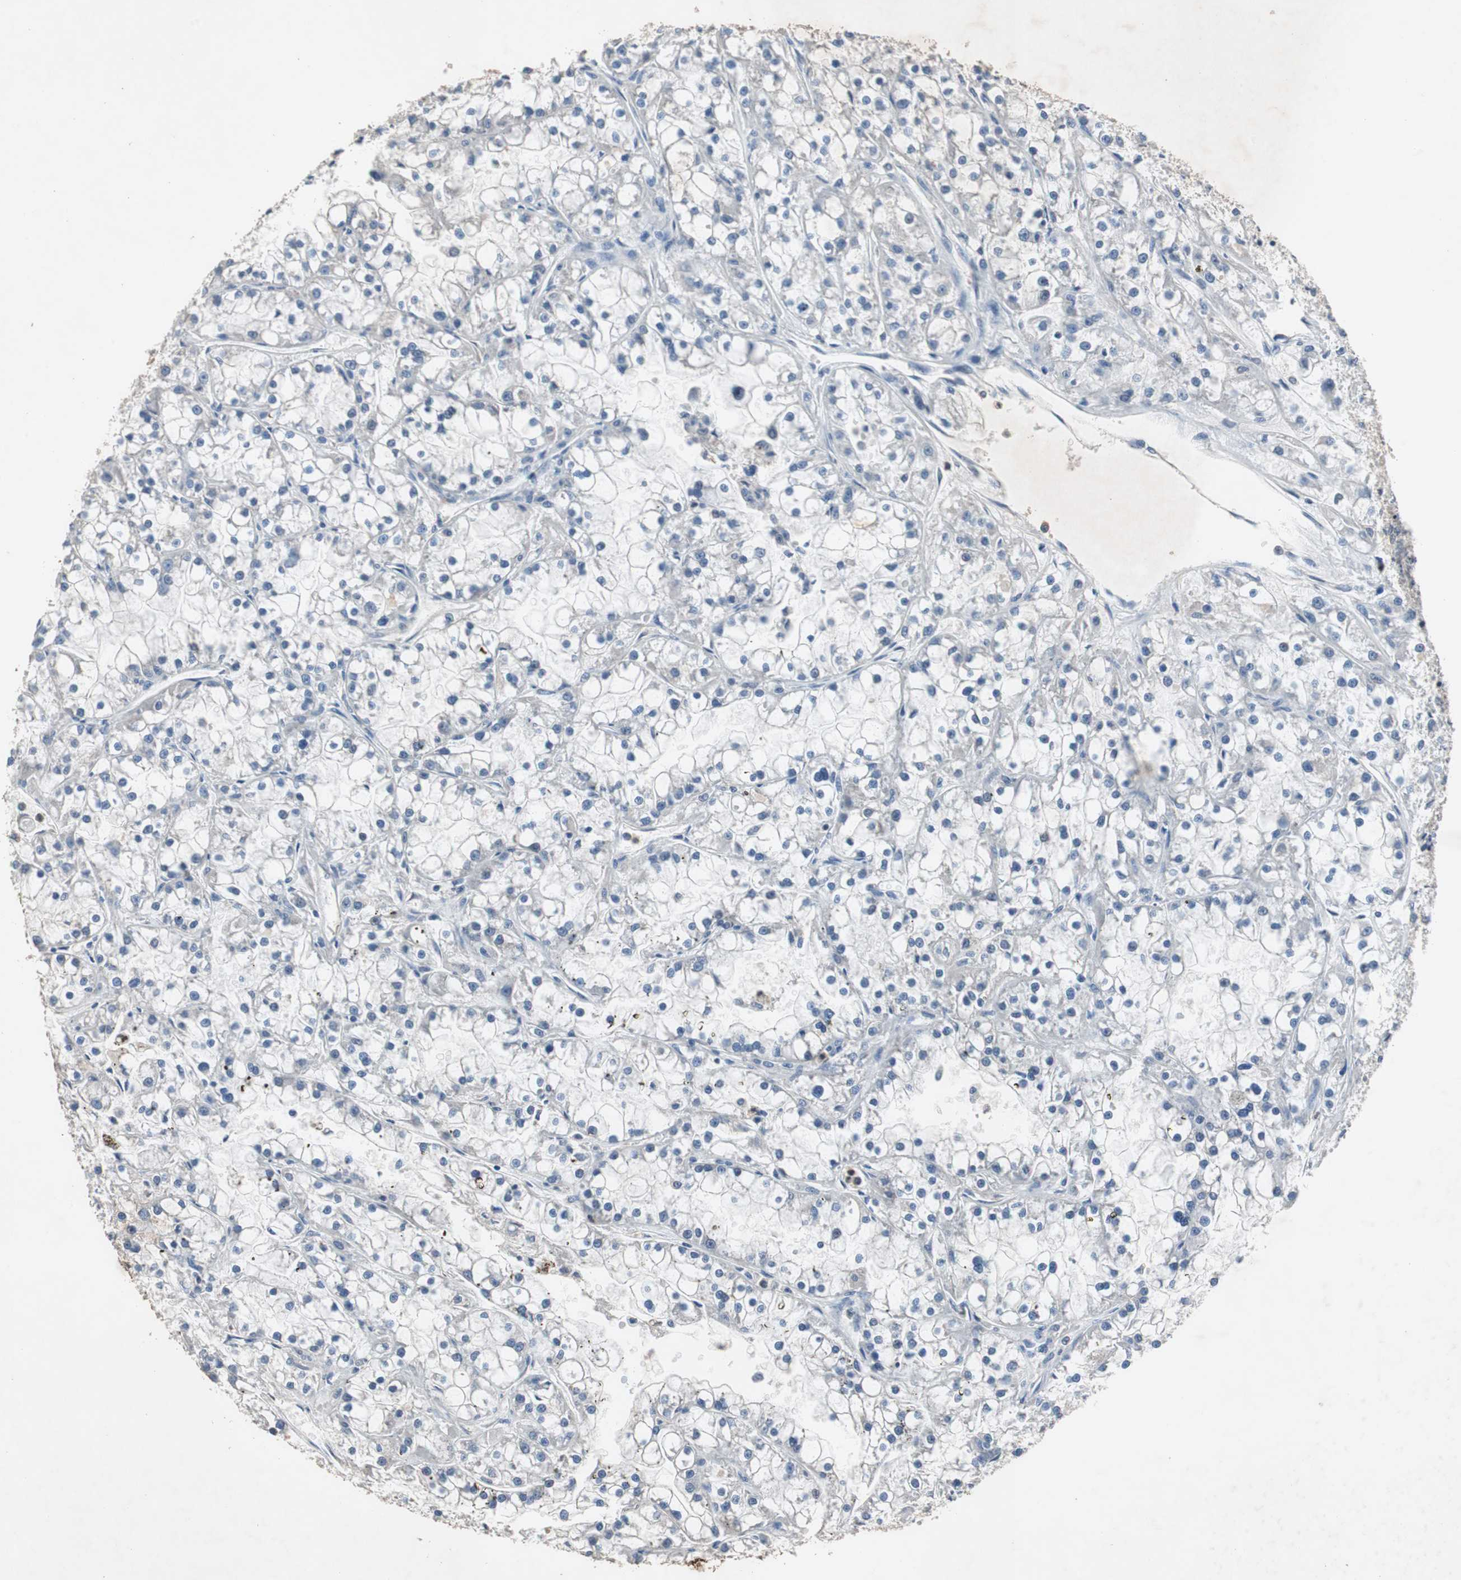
{"staining": {"intensity": "negative", "quantity": "none", "location": "none"}, "tissue": "renal cancer", "cell_type": "Tumor cells", "image_type": "cancer", "snomed": [{"axis": "morphology", "description": "Adenocarcinoma, NOS"}, {"axis": "topography", "description": "Kidney"}], "caption": "An immunohistochemistry (IHC) micrograph of renal adenocarcinoma is shown. There is no staining in tumor cells of renal adenocarcinoma.", "gene": "ADNP2", "patient": {"sex": "female", "age": 52}}